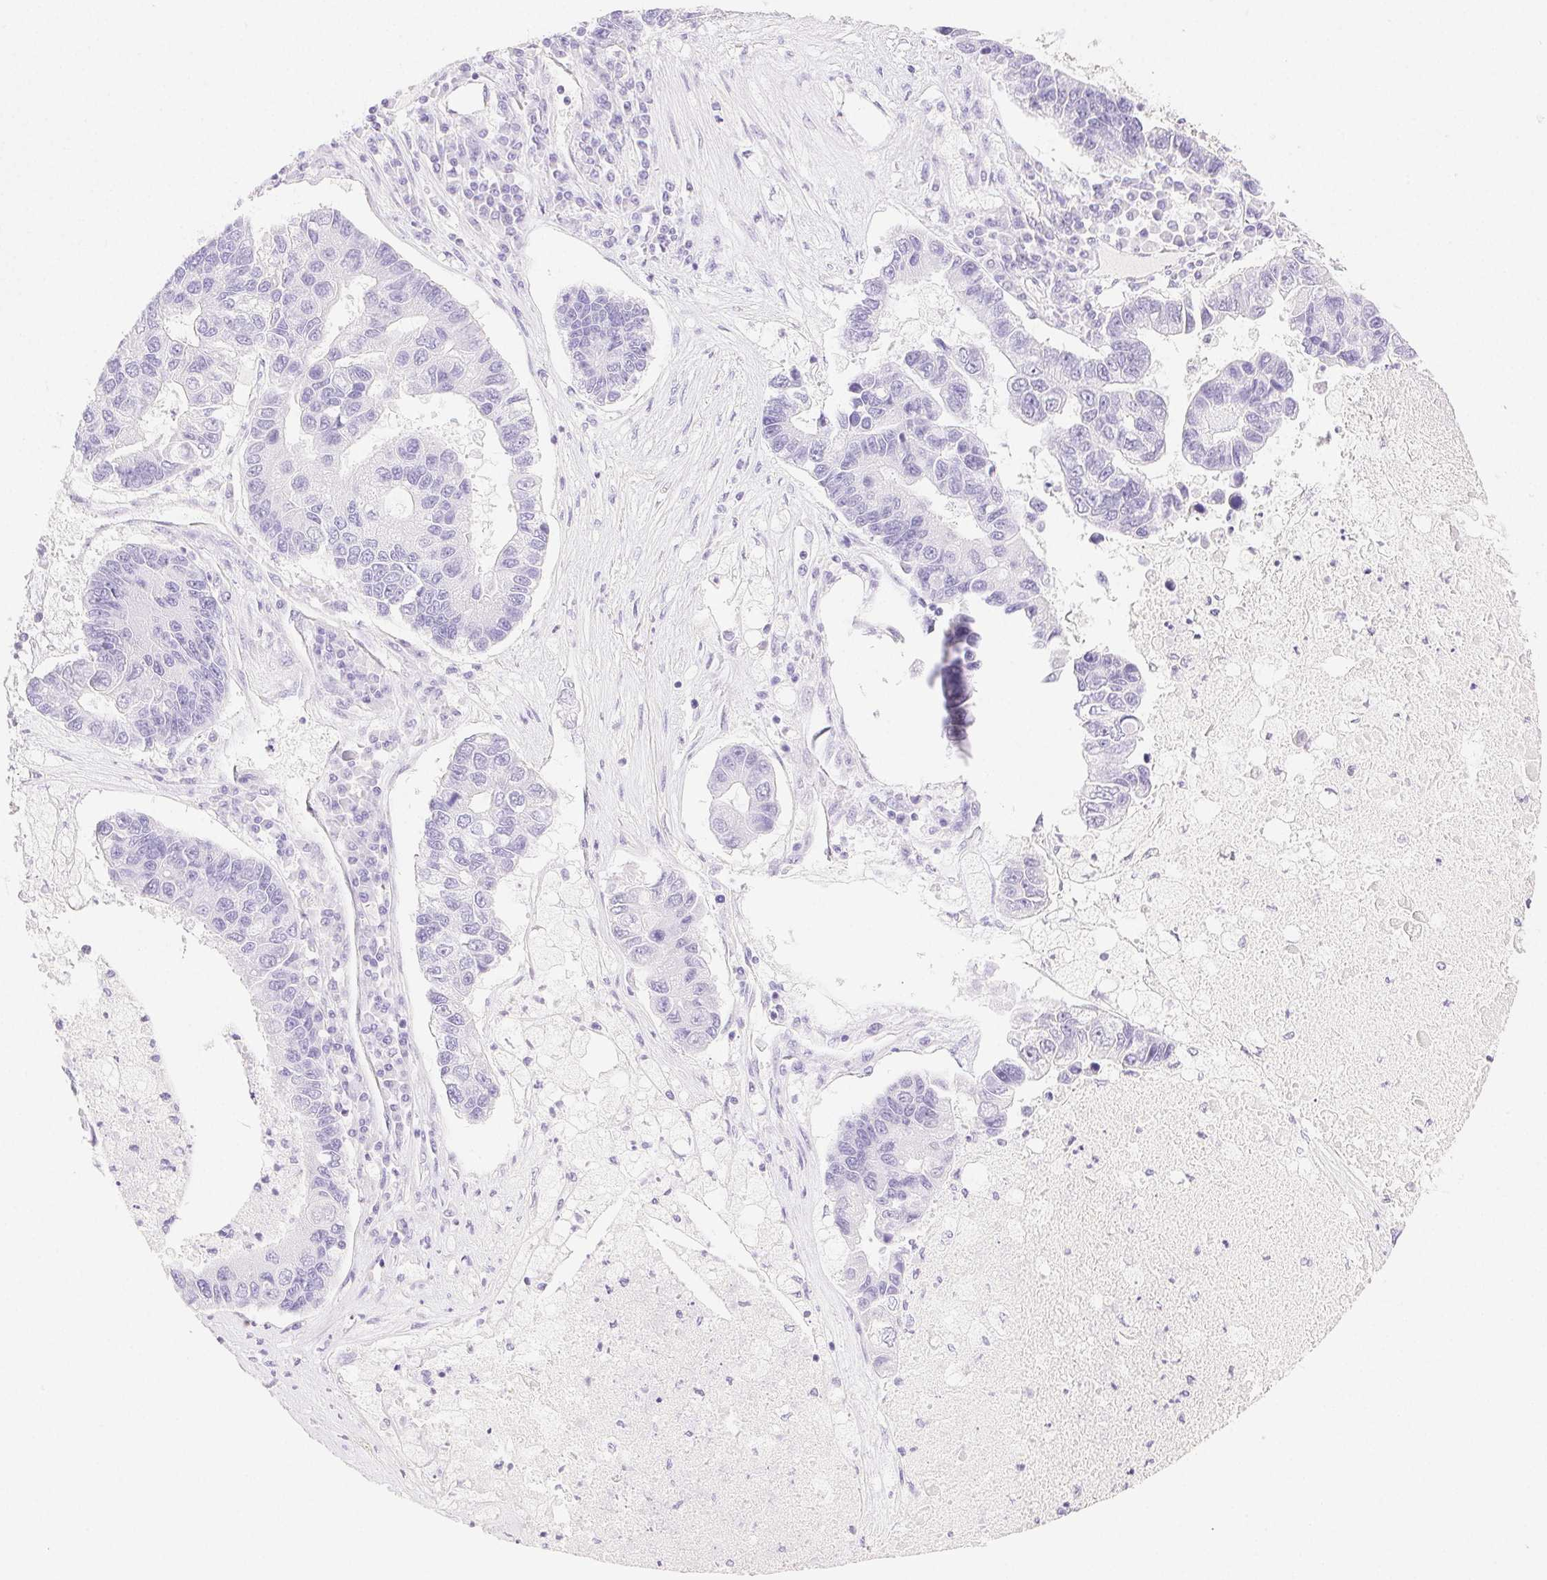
{"staining": {"intensity": "negative", "quantity": "none", "location": "none"}, "tissue": "lung cancer", "cell_type": "Tumor cells", "image_type": "cancer", "snomed": [{"axis": "morphology", "description": "Adenocarcinoma, NOS"}, {"axis": "topography", "description": "Bronchus"}, {"axis": "topography", "description": "Lung"}], "caption": "Human lung adenocarcinoma stained for a protein using immunohistochemistry demonstrates no positivity in tumor cells.", "gene": "SPACA4", "patient": {"sex": "female", "age": 51}}